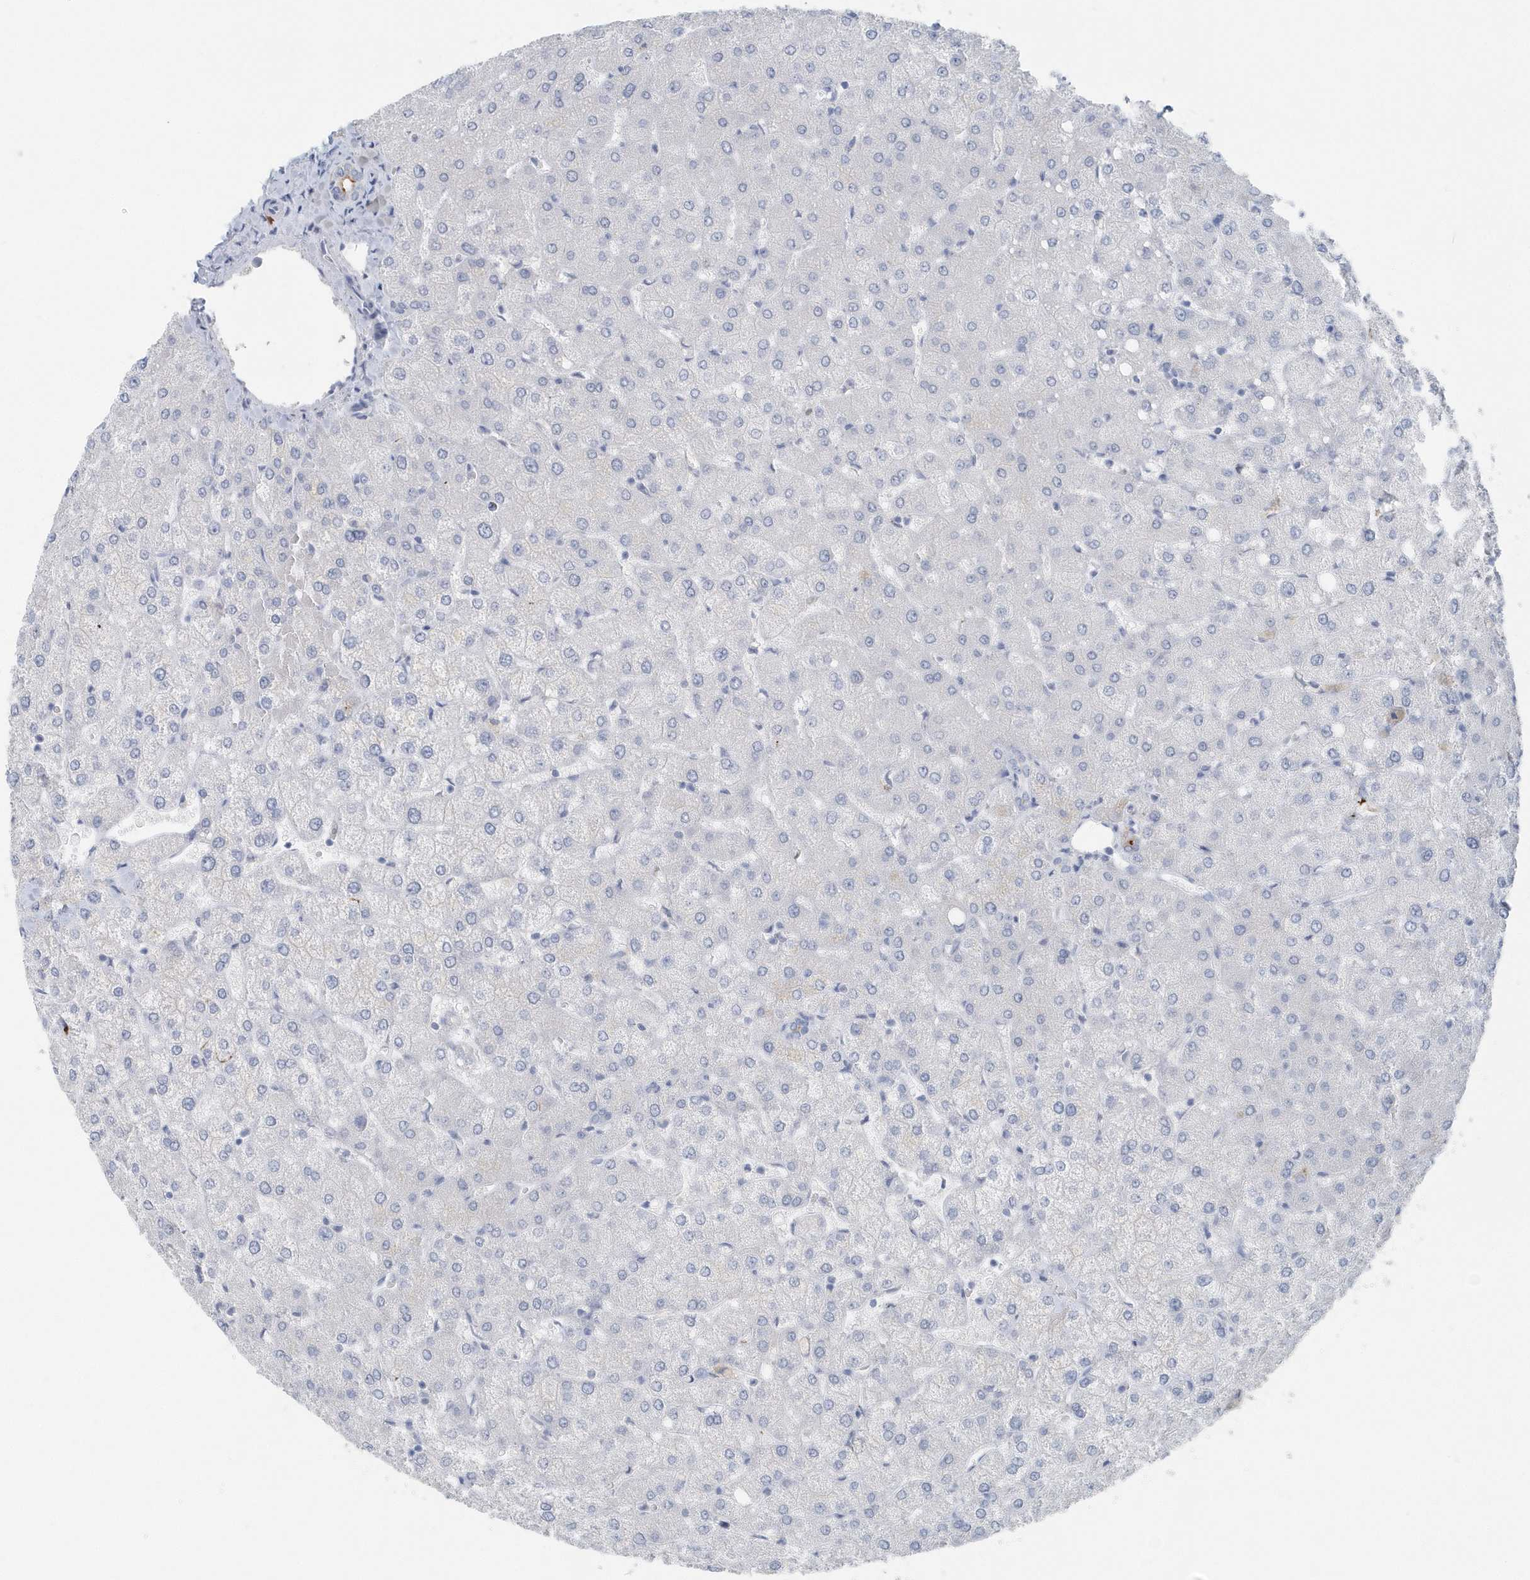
{"staining": {"intensity": "strong", "quantity": "<25%", "location": "cytoplasmic/membranous"}, "tissue": "liver", "cell_type": "Cholangiocytes", "image_type": "normal", "snomed": [{"axis": "morphology", "description": "Normal tissue, NOS"}, {"axis": "topography", "description": "Liver"}], "caption": "Protein expression analysis of benign human liver reveals strong cytoplasmic/membranous expression in about <25% of cholangiocytes. (DAB = brown stain, brightfield microscopy at high magnification).", "gene": "JCHAIN", "patient": {"sex": "female", "age": 54}}